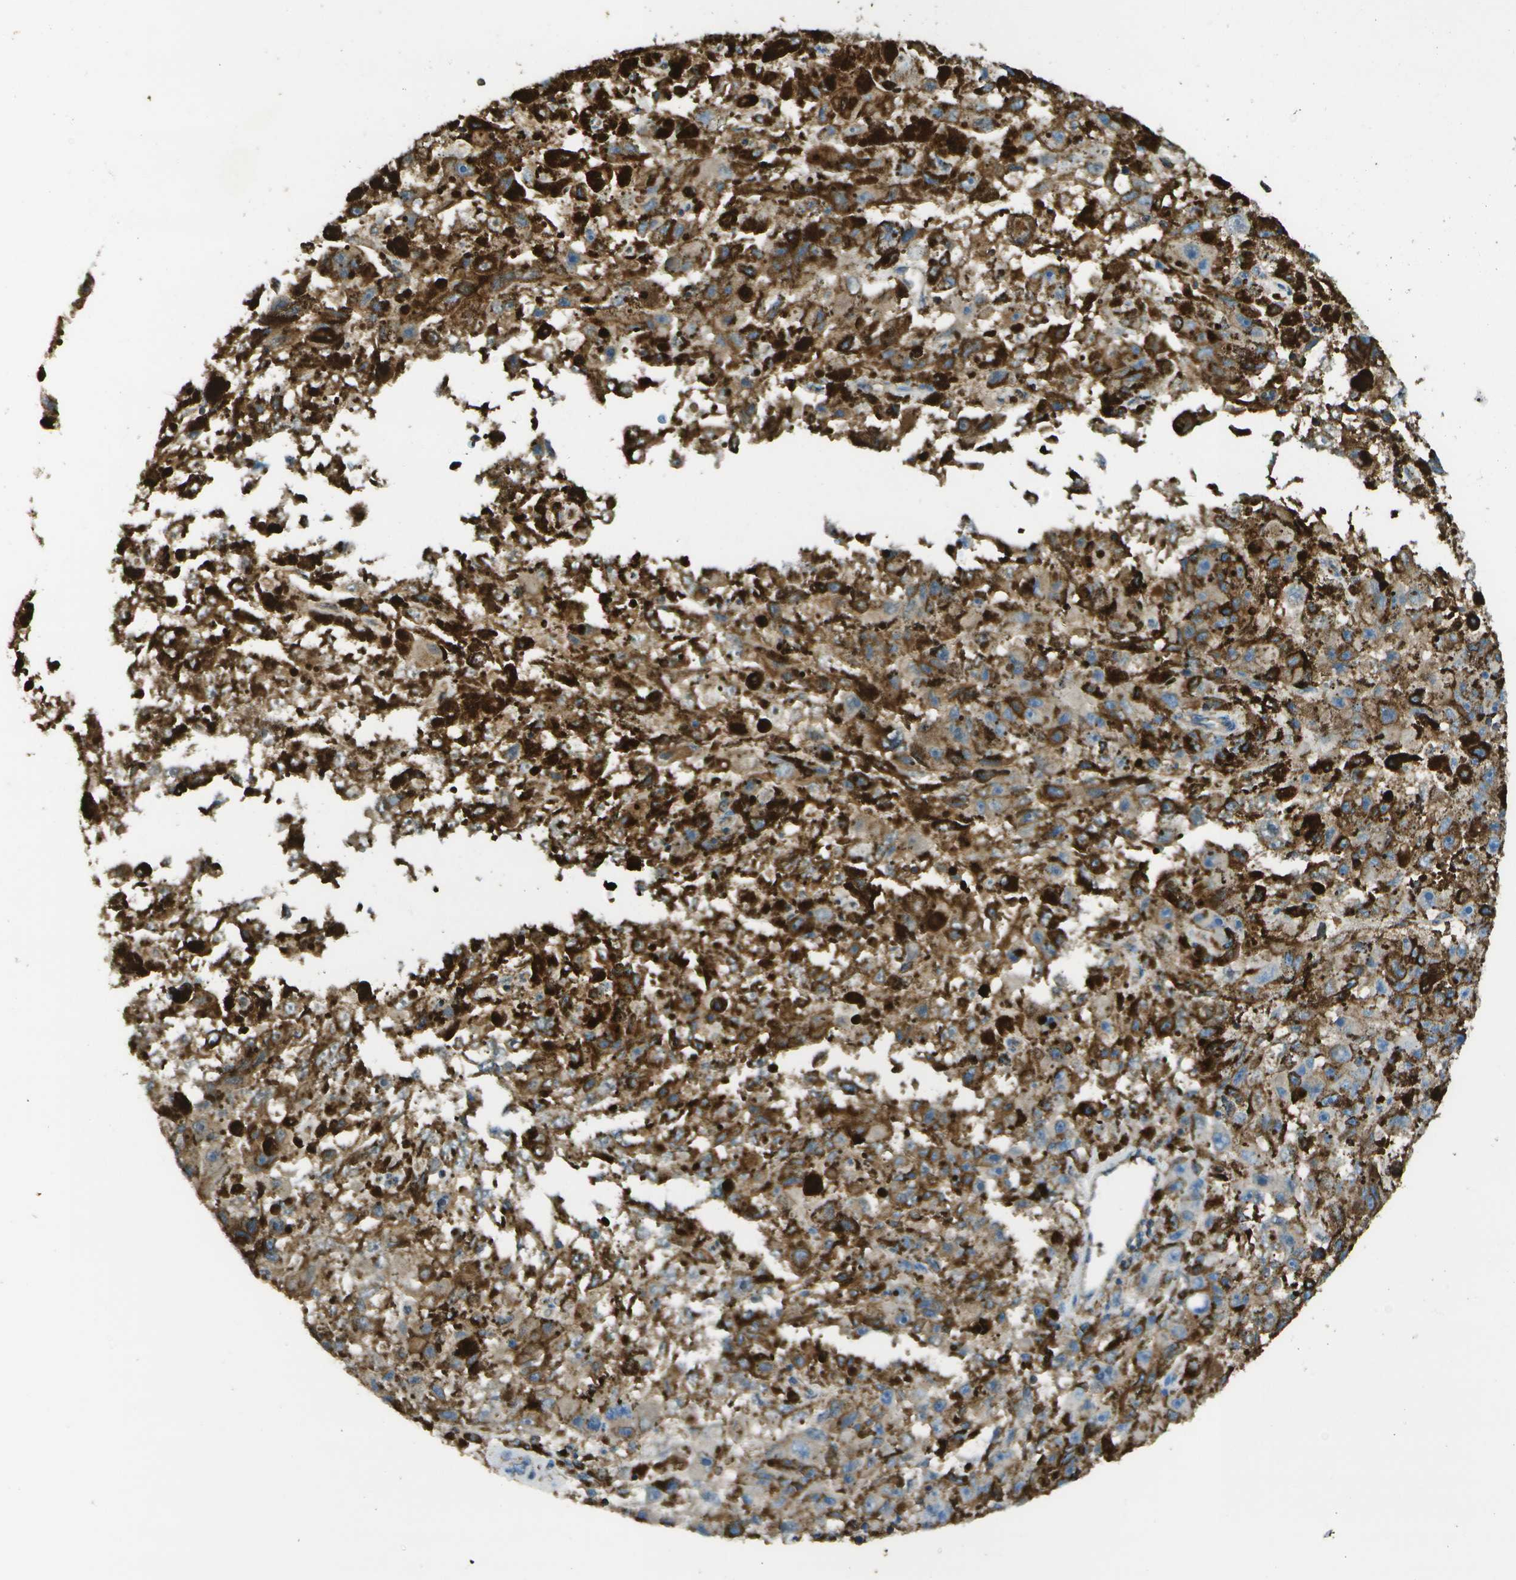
{"staining": {"intensity": "negative", "quantity": "none", "location": "none"}, "tissue": "melanoma", "cell_type": "Tumor cells", "image_type": "cancer", "snomed": [{"axis": "morphology", "description": "Malignant melanoma, NOS"}, {"axis": "topography", "description": "Skin"}], "caption": "IHC image of human malignant melanoma stained for a protein (brown), which displays no expression in tumor cells.", "gene": "CYP4F11", "patient": {"sex": "female", "age": 104}}